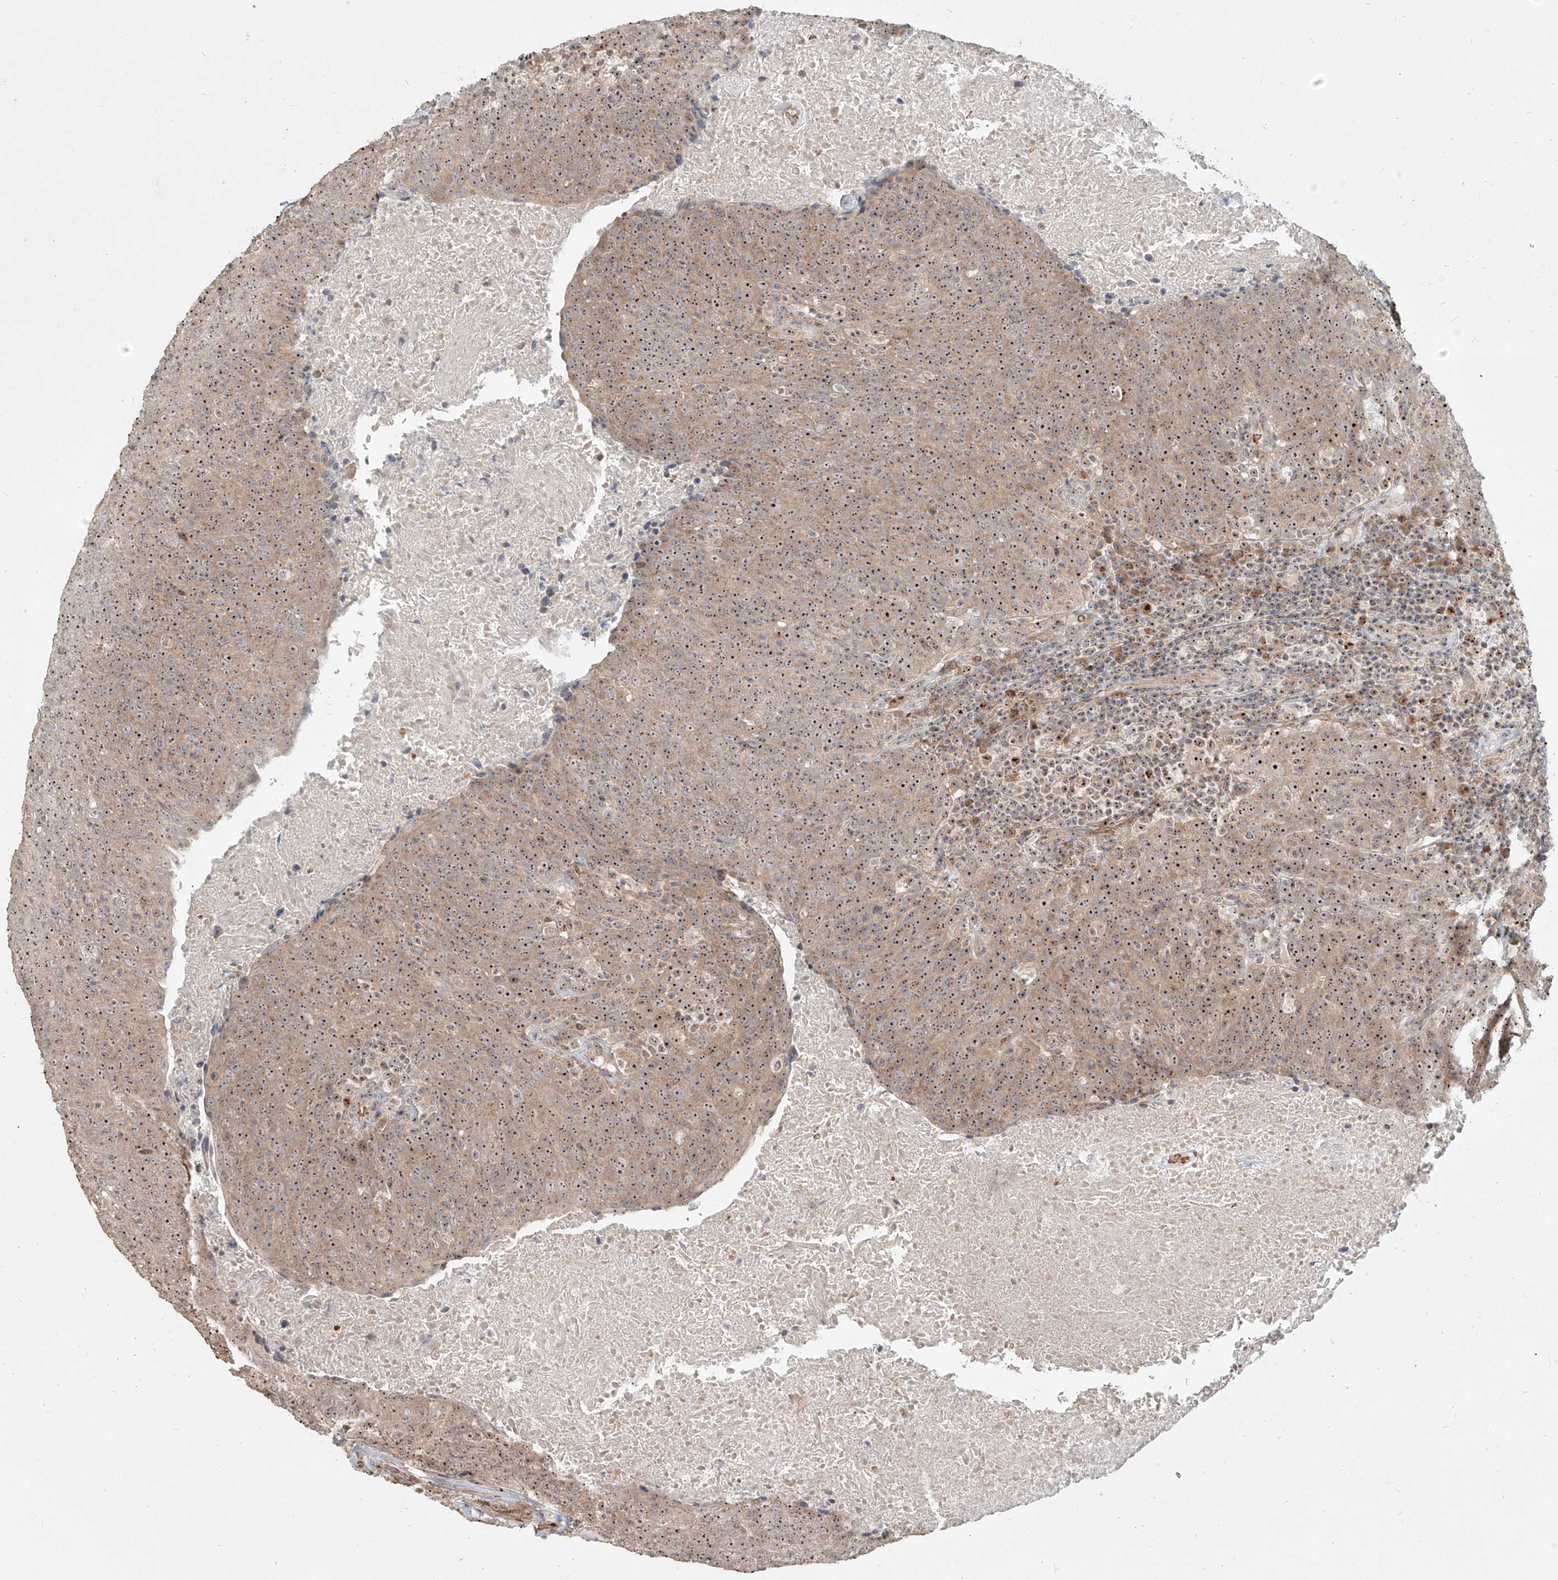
{"staining": {"intensity": "moderate", "quantity": ">75%", "location": "cytoplasmic/membranous,nuclear"}, "tissue": "head and neck cancer", "cell_type": "Tumor cells", "image_type": "cancer", "snomed": [{"axis": "morphology", "description": "Squamous cell carcinoma, NOS"}, {"axis": "morphology", "description": "Squamous cell carcinoma, metastatic, NOS"}, {"axis": "topography", "description": "Lymph node"}, {"axis": "topography", "description": "Head-Neck"}], "caption": "There is medium levels of moderate cytoplasmic/membranous and nuclear positivity in tumor cells of head and neck cancer (squamous cell carcinoma), as demonstrated by immunohistochemical staining (brown color).", "gene": "BYSL", "patient": {"sex": "male", "age": 62}}